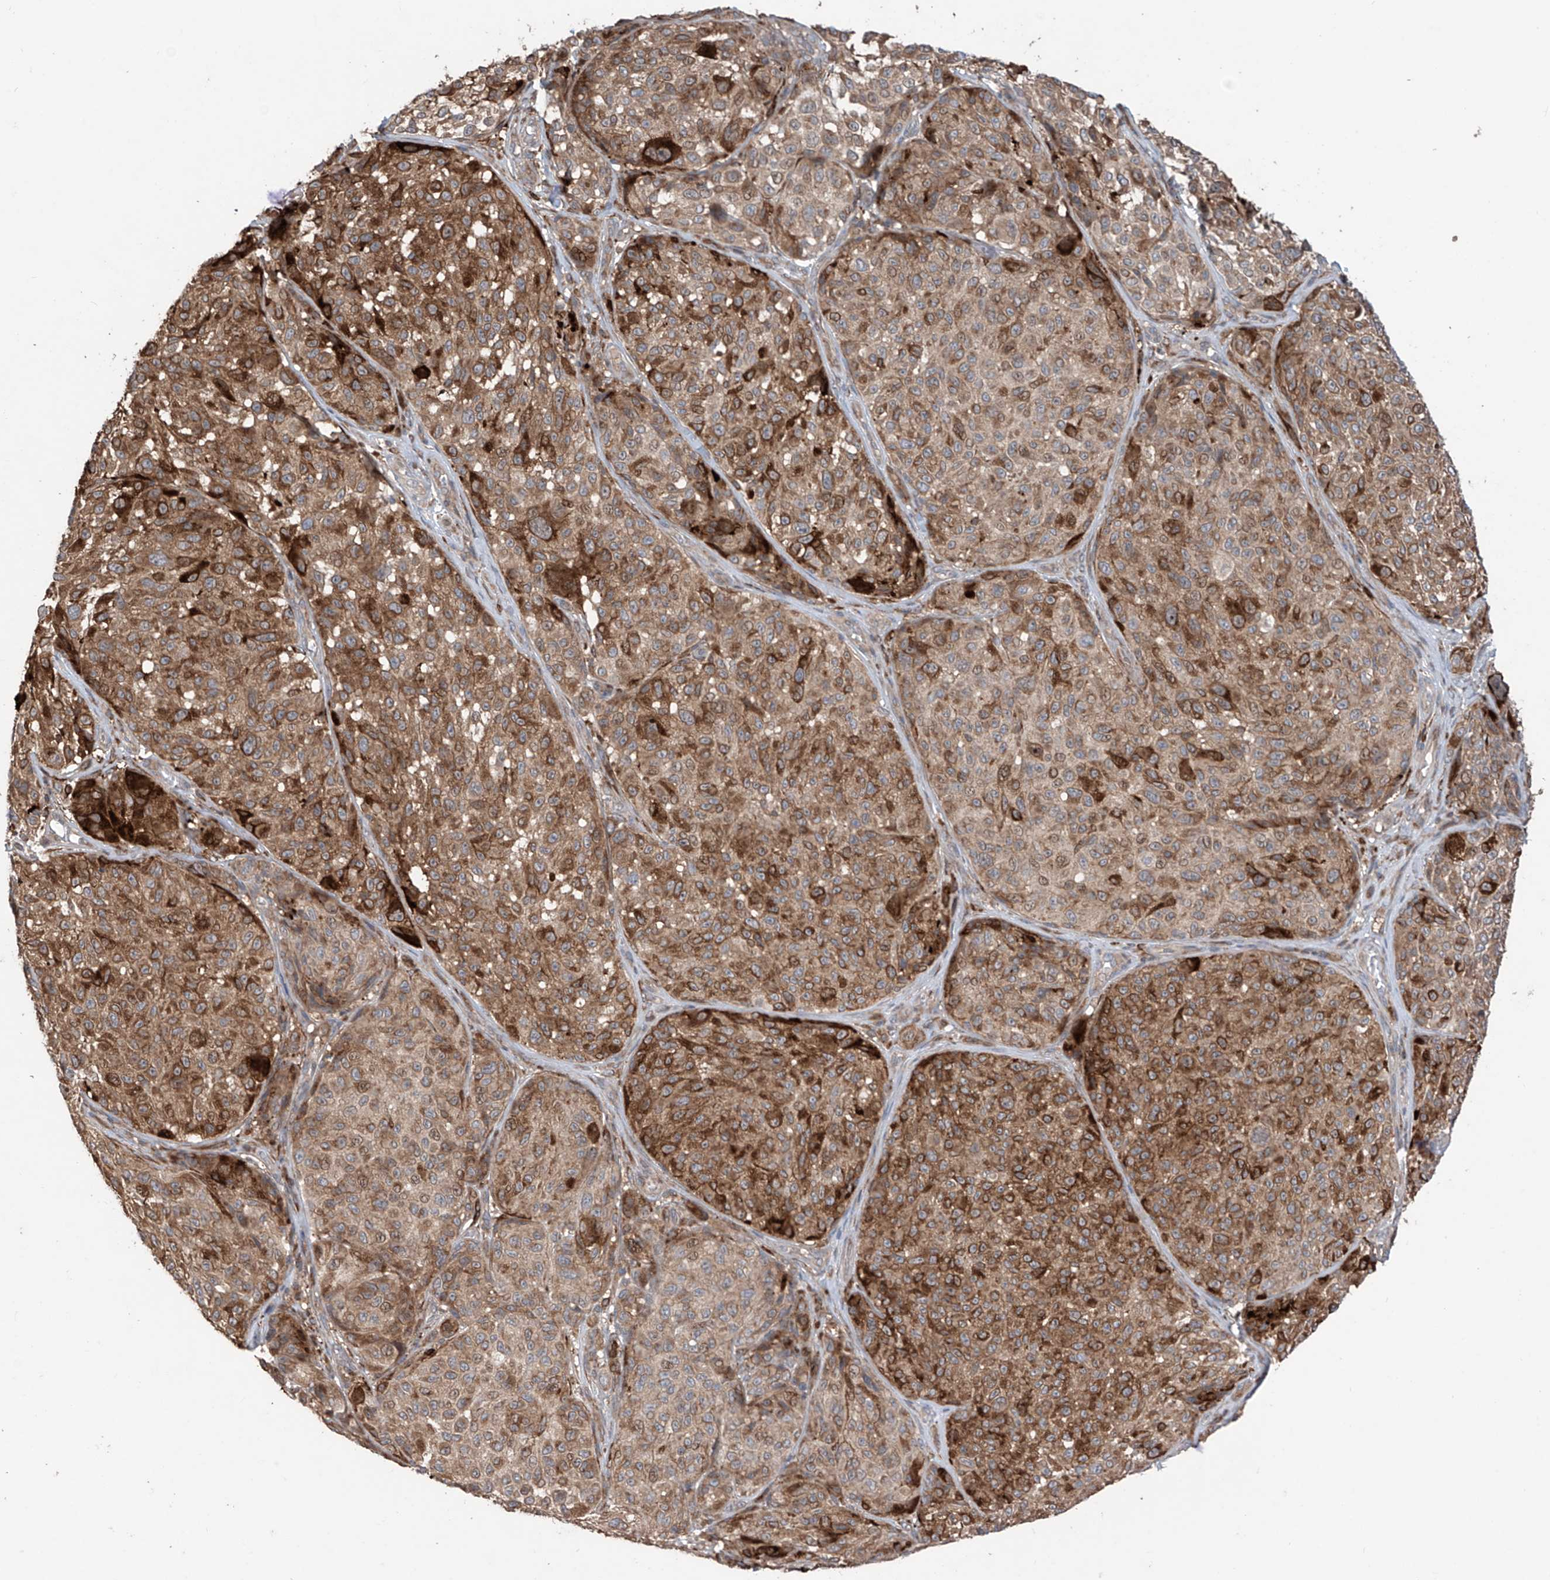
{"staining": {"intensity": "strong", "quantity": ">75%", "location": "cytoplasmic/membranous"}, "tissue": "melanoma", "cell_type": "Tumor cells", "image_type": "cancer", "snomed": [{"axis": "morphology", "description": "Malignant melanoma, NOS"}, {"axis": "topography", "description": "Skin"}], "caption": "IHC of human melanoma demonstrates high levels of strong cytoplasmic/membranous staining in approximately >75% of tumor cells.", "gene": "SAMD3", "patient": {"sex": "male", "age": 83}}